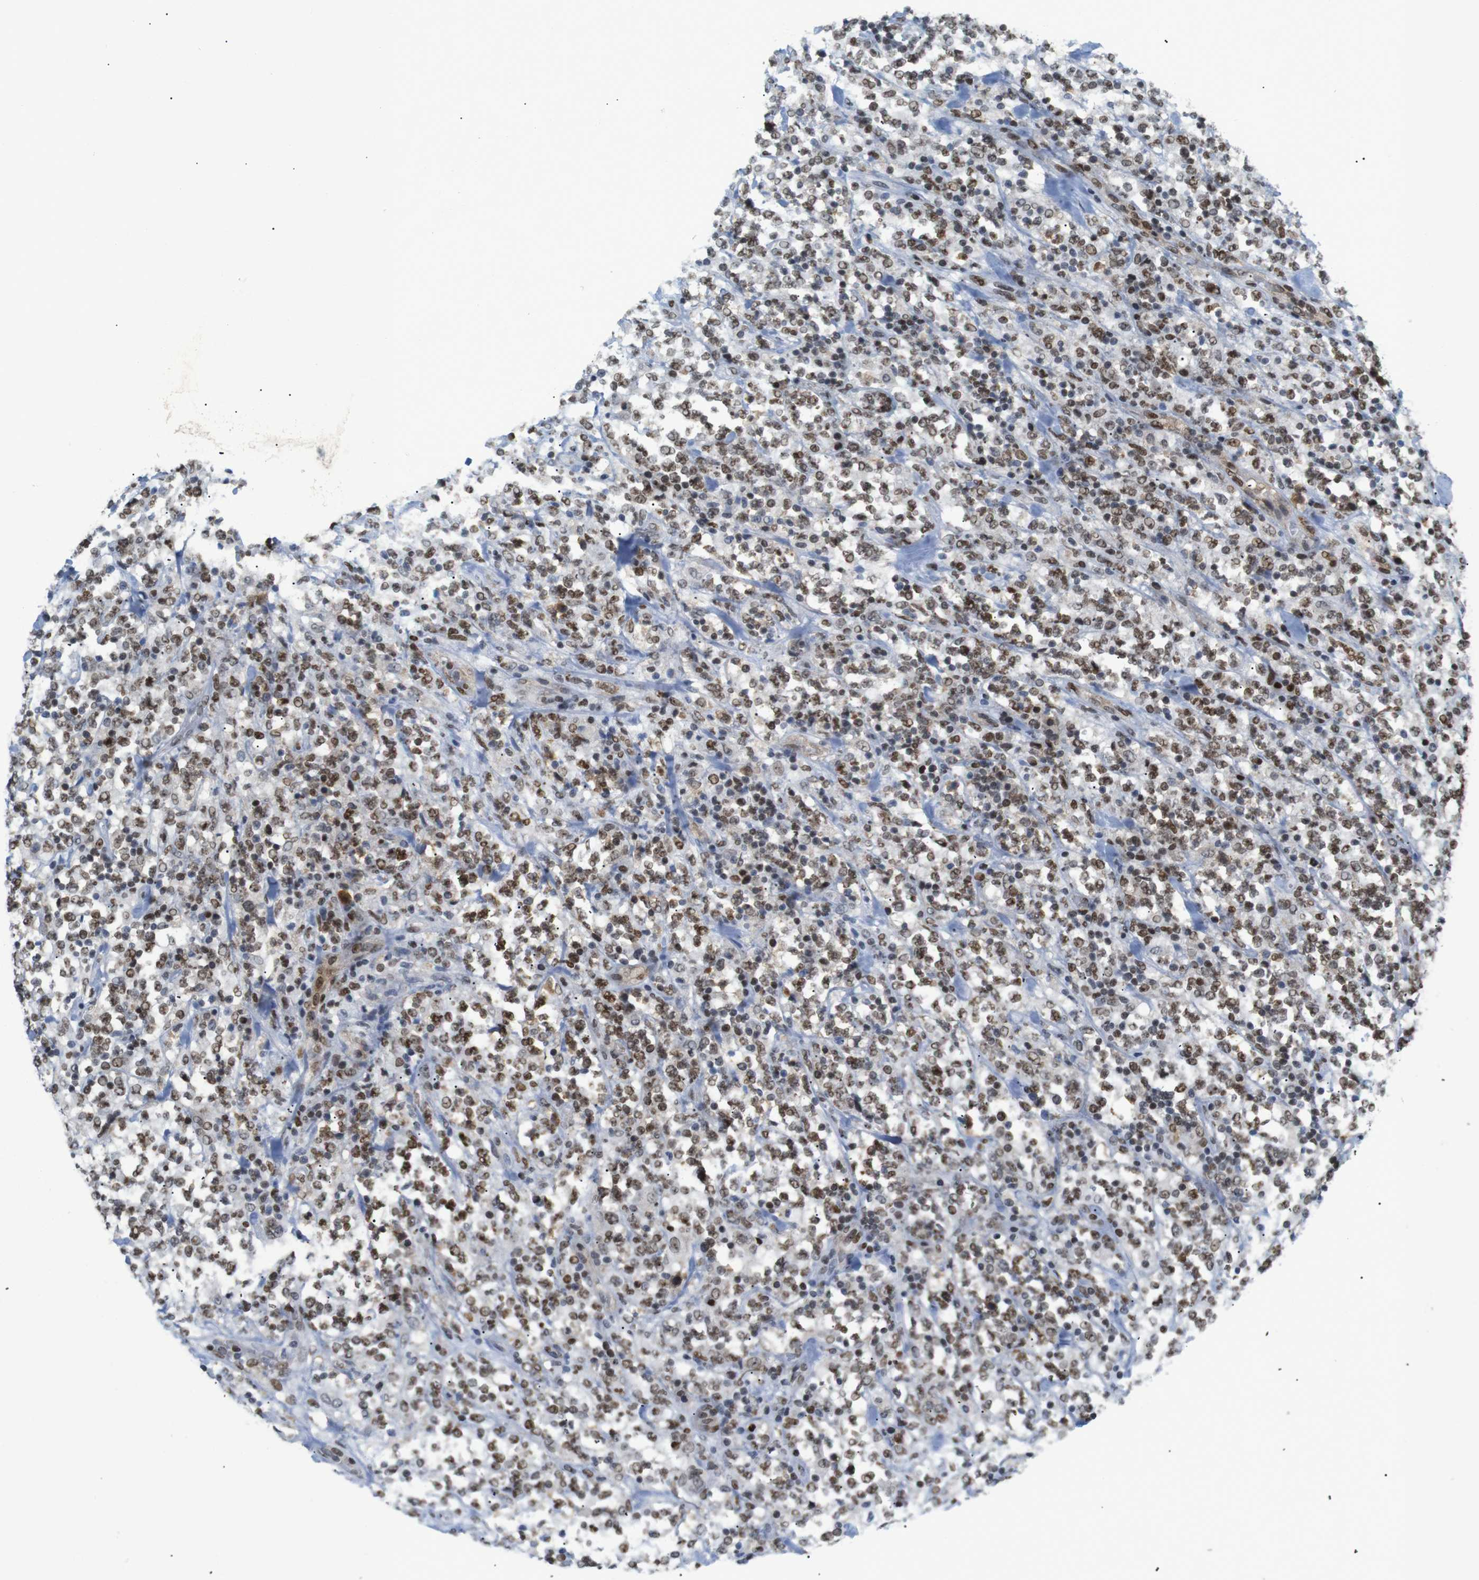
{"staining": {"intensity": "moderate", "quantity": ">75%", "location": "nuclear"}, "tissue": "lymphoma", "cell_type": "Tumor cells", "image_type": "cancer", "snomed": [{"axis": "morphology", "description": "Malignant lymphoma, non-Hodgkin's type, High grade"}, {"axis": "topography", "description": "Soft tissue"}], "caption": "High-grade malignant lymphoma, non-Hodgkin's type stained with immunohistochemistry demonstrates moderate nuclear positivity in approximately >75% of tumor cells. The protein of interest is shown in brown color, while the nuclei are stained blue.", "gene": "RIOX2", "patient": {"sex": "male", "age": 18}}